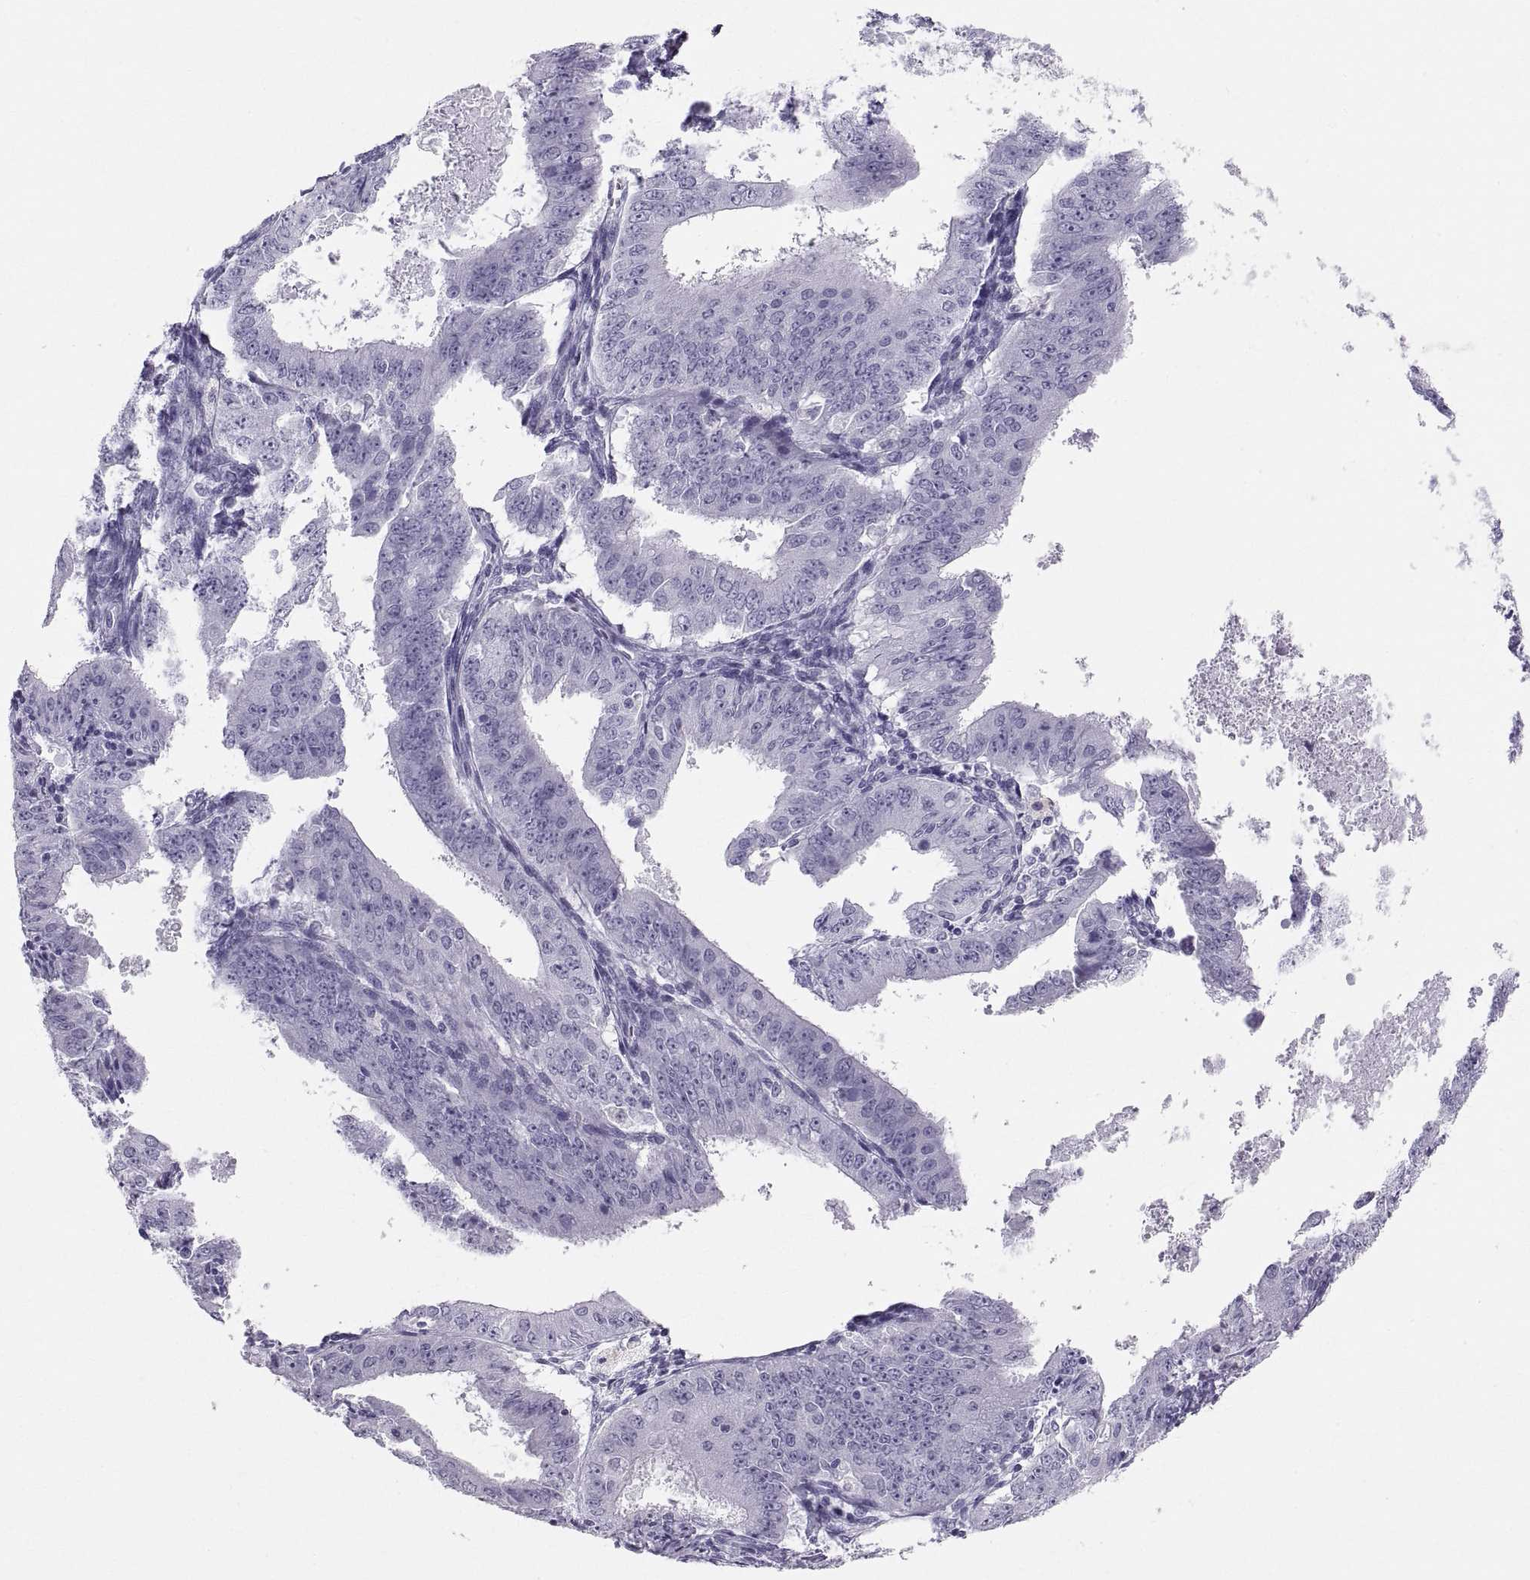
{"staining": {"intensity": "negative", "quantity": "none", "location": "none"}, "tissue": "ovarian cancer", "cell_type": "Tumor cells", "image_type": "cancer", "snomed": [{"axis": "morphology", "description": "Carcinoma, endometroid"}, {"axis": "topography", "description": "Ovary"}], "caption": "Ovarian cancer was stained to show a protein in brown. There is no significant positivity in tumor cells. Brightfield microscopy of immunohistochemistry (IHC) stained with DAB (brown) and hematoxylin (blue), captured at high magnification.", "gene": "SLC22A6", "patient": {"sex": "female", "age": 42}}